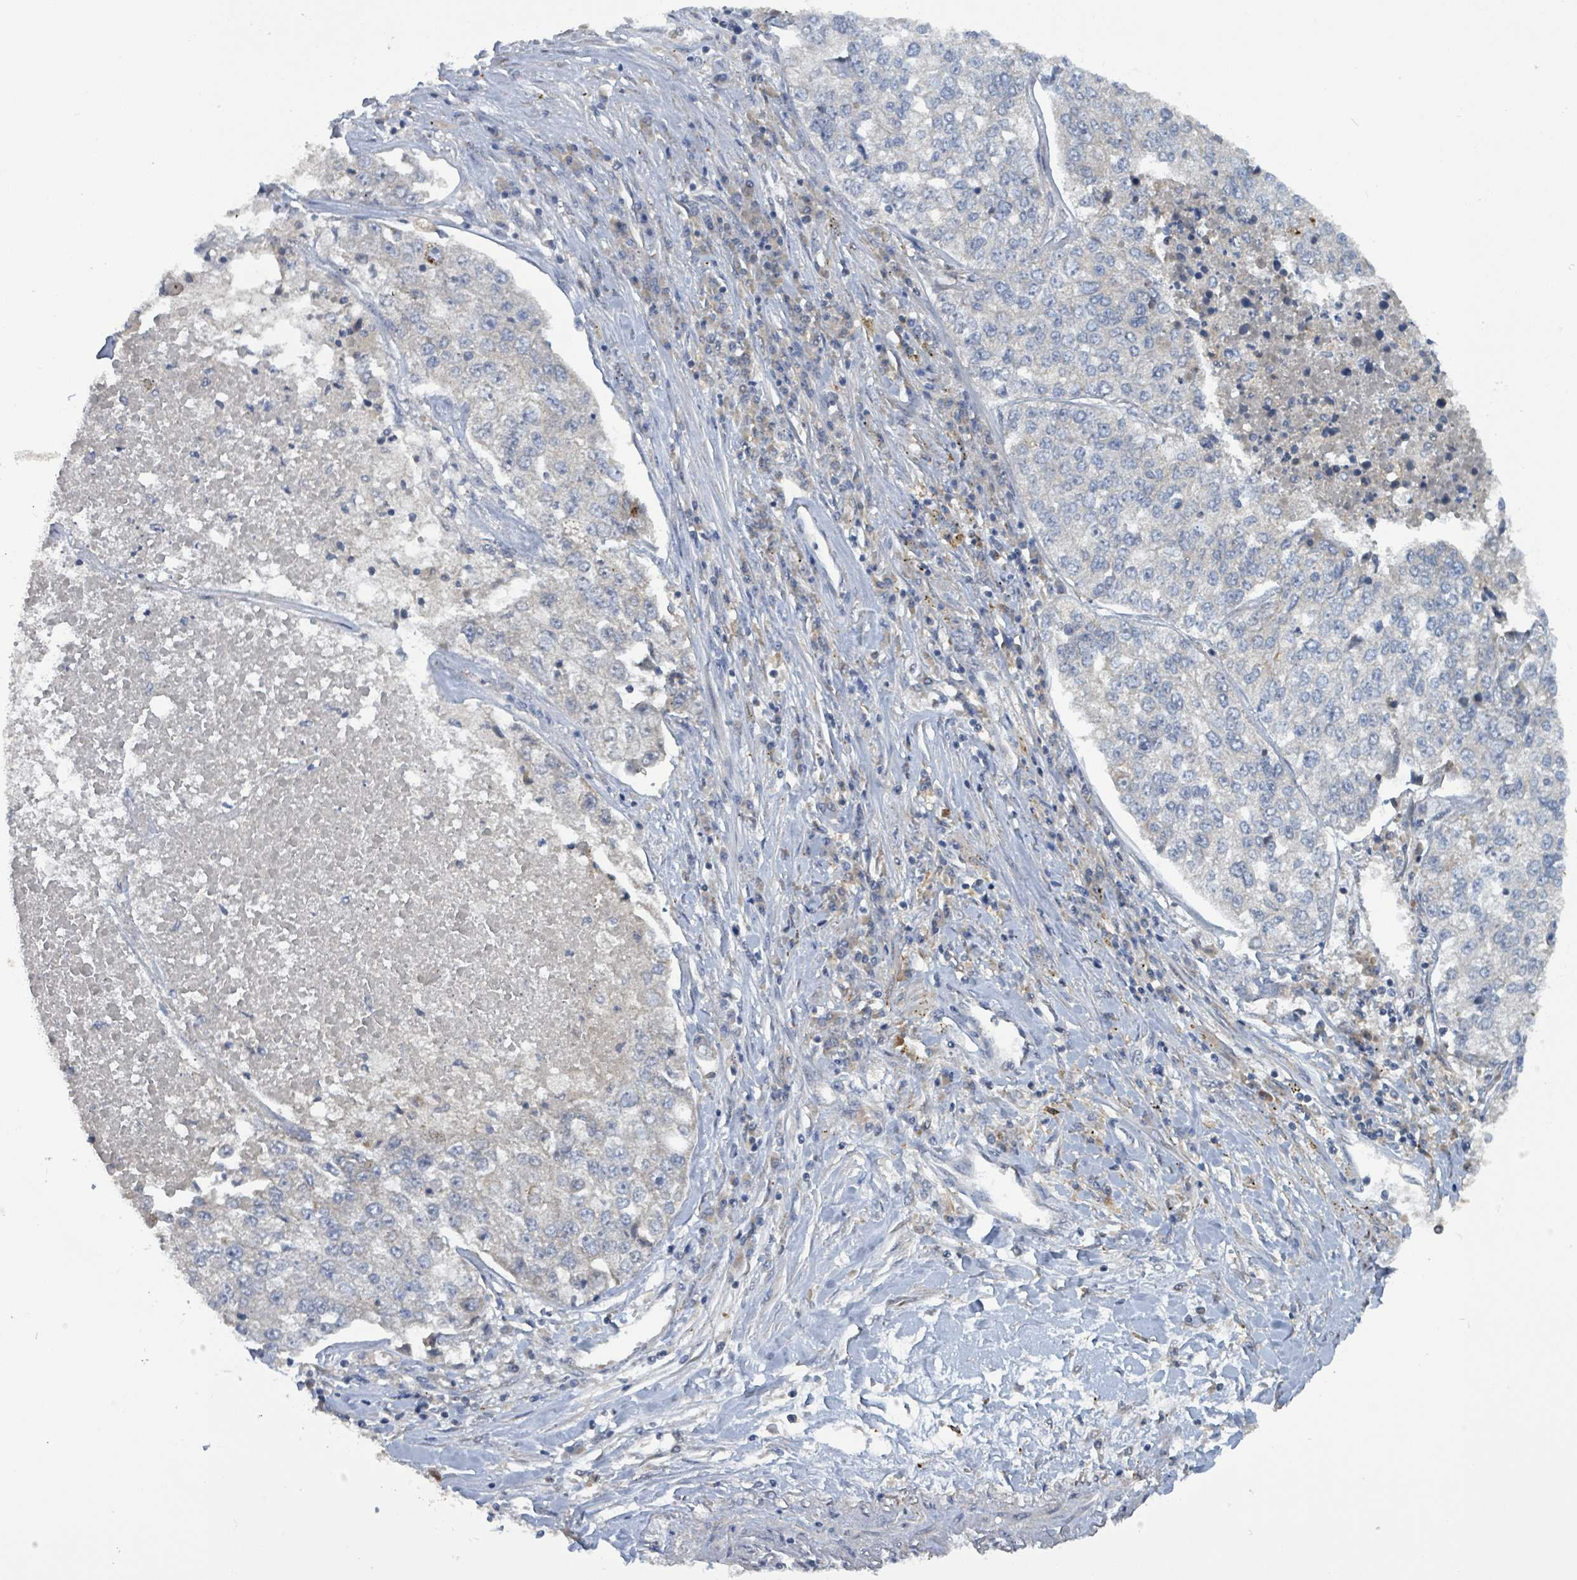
{"staining": {"intensity": "negative", "quantity": "none", "location": "none"}, "tissue": "lung cancer", "cell_type": "Tumor cells", "image_type": "cancer", "snomed": [{"axis": "morphology", "description": "Adenocarcinoma, NOS"}, {"axis": "topography", "description": "Lung"}], "caption": "Adenocarcinoma (lung) stained for a protein using IHC displays no expression tumor cells.", "gene": "CCDC121", "patient": {"sex": "male", "age": 49}}